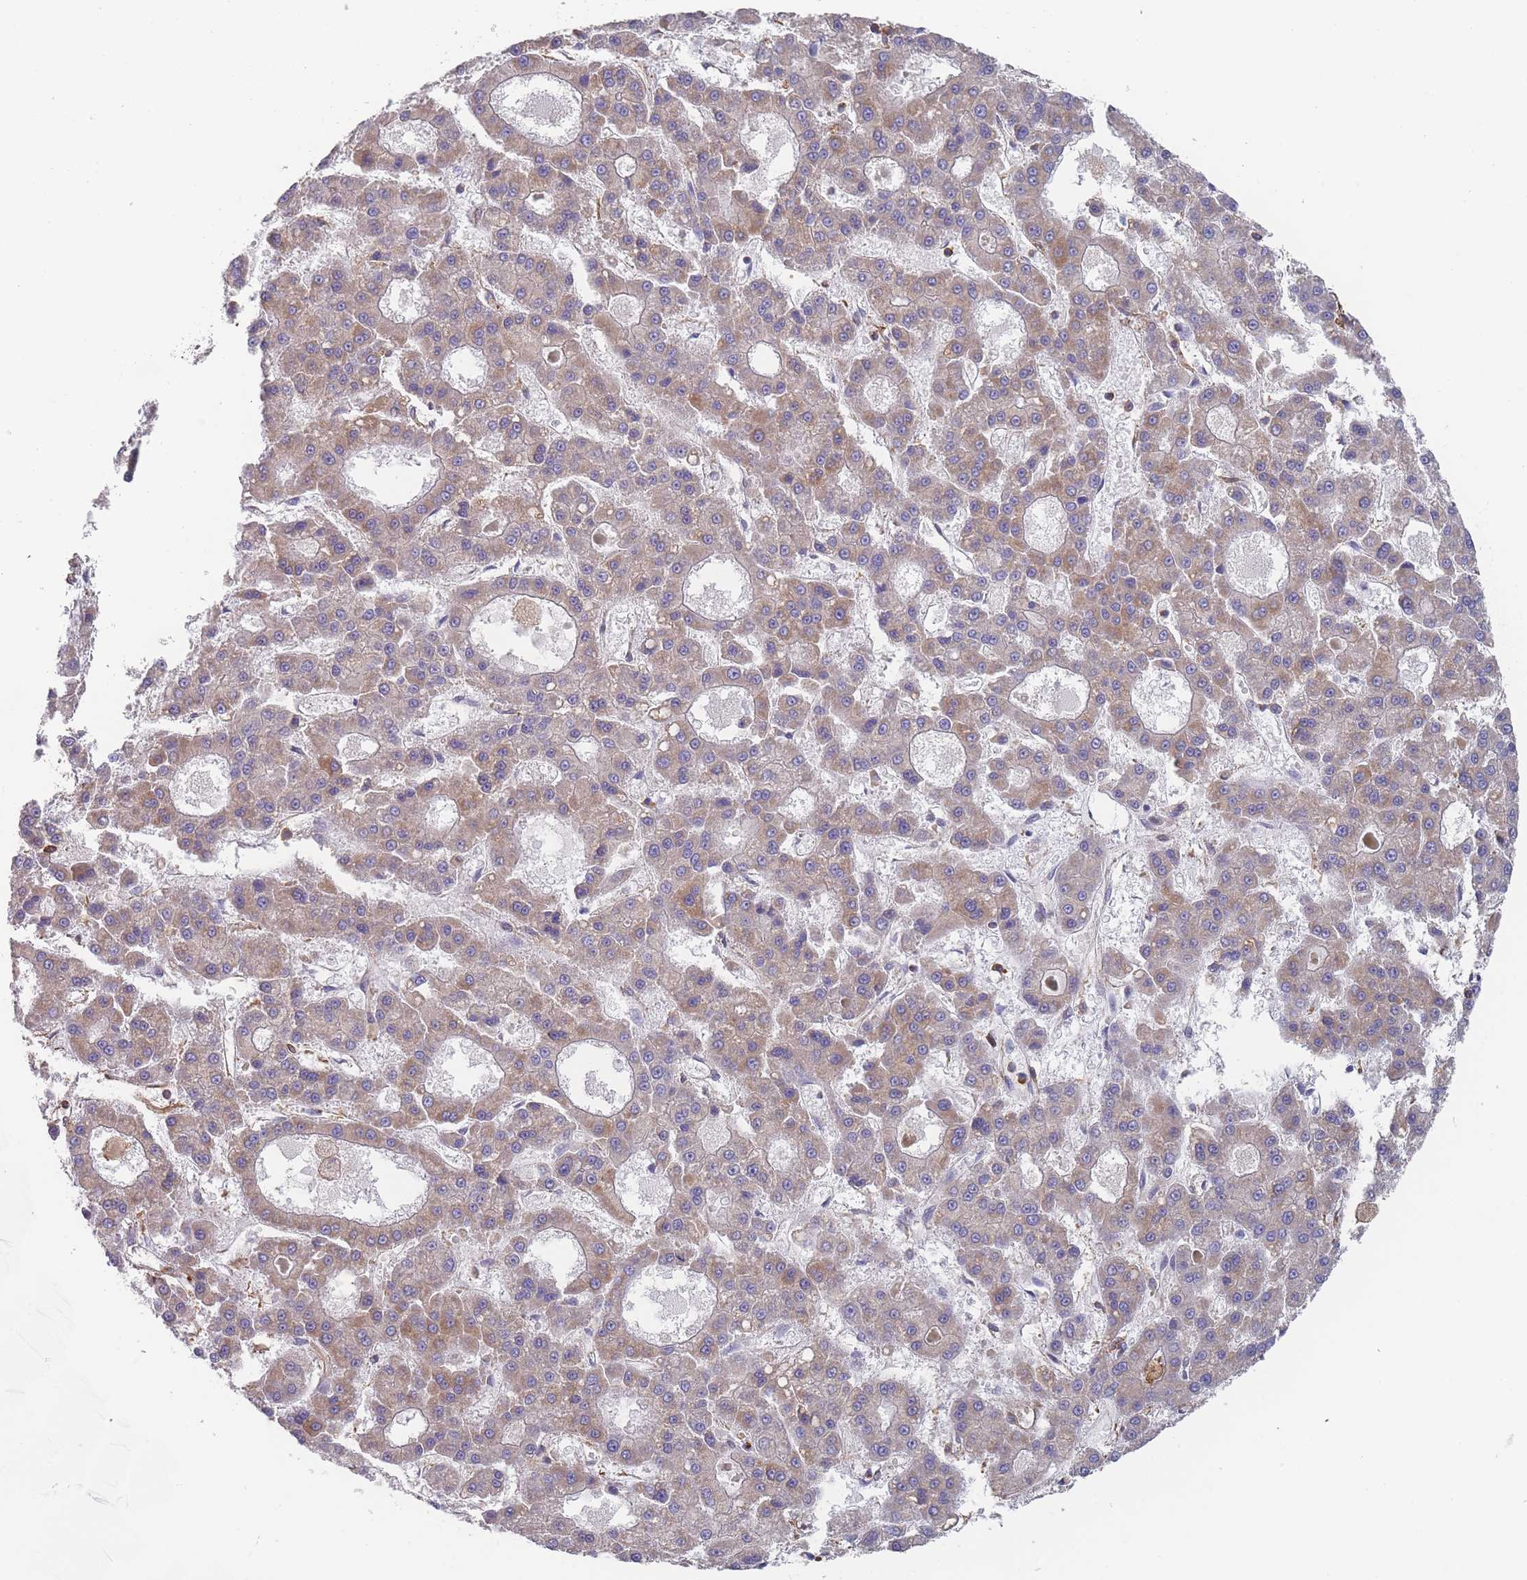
{"staining": {"intensity": "moderate", "quantity": "<25%", "location": "cytoplasmic/membranous"}, "tissue": "liver cancer", "cell_type": "Tumor cells", "image_type": "cancer", "snomed": [{"axis": "morphology", "description": "Carcinoma, Hepatocellular, NOS"}, {"axis": "topography", "description": "Liver"}], "caption": "IHC (DAB (3,3'-diaminobenzidine)) staining of liver cancer reveals moderate cytoplasmic/membranous protein expression in approximately <25% of tumor cells.", "gene": "SCCPDH", "patient": {"sex": "male", "age": 70}}